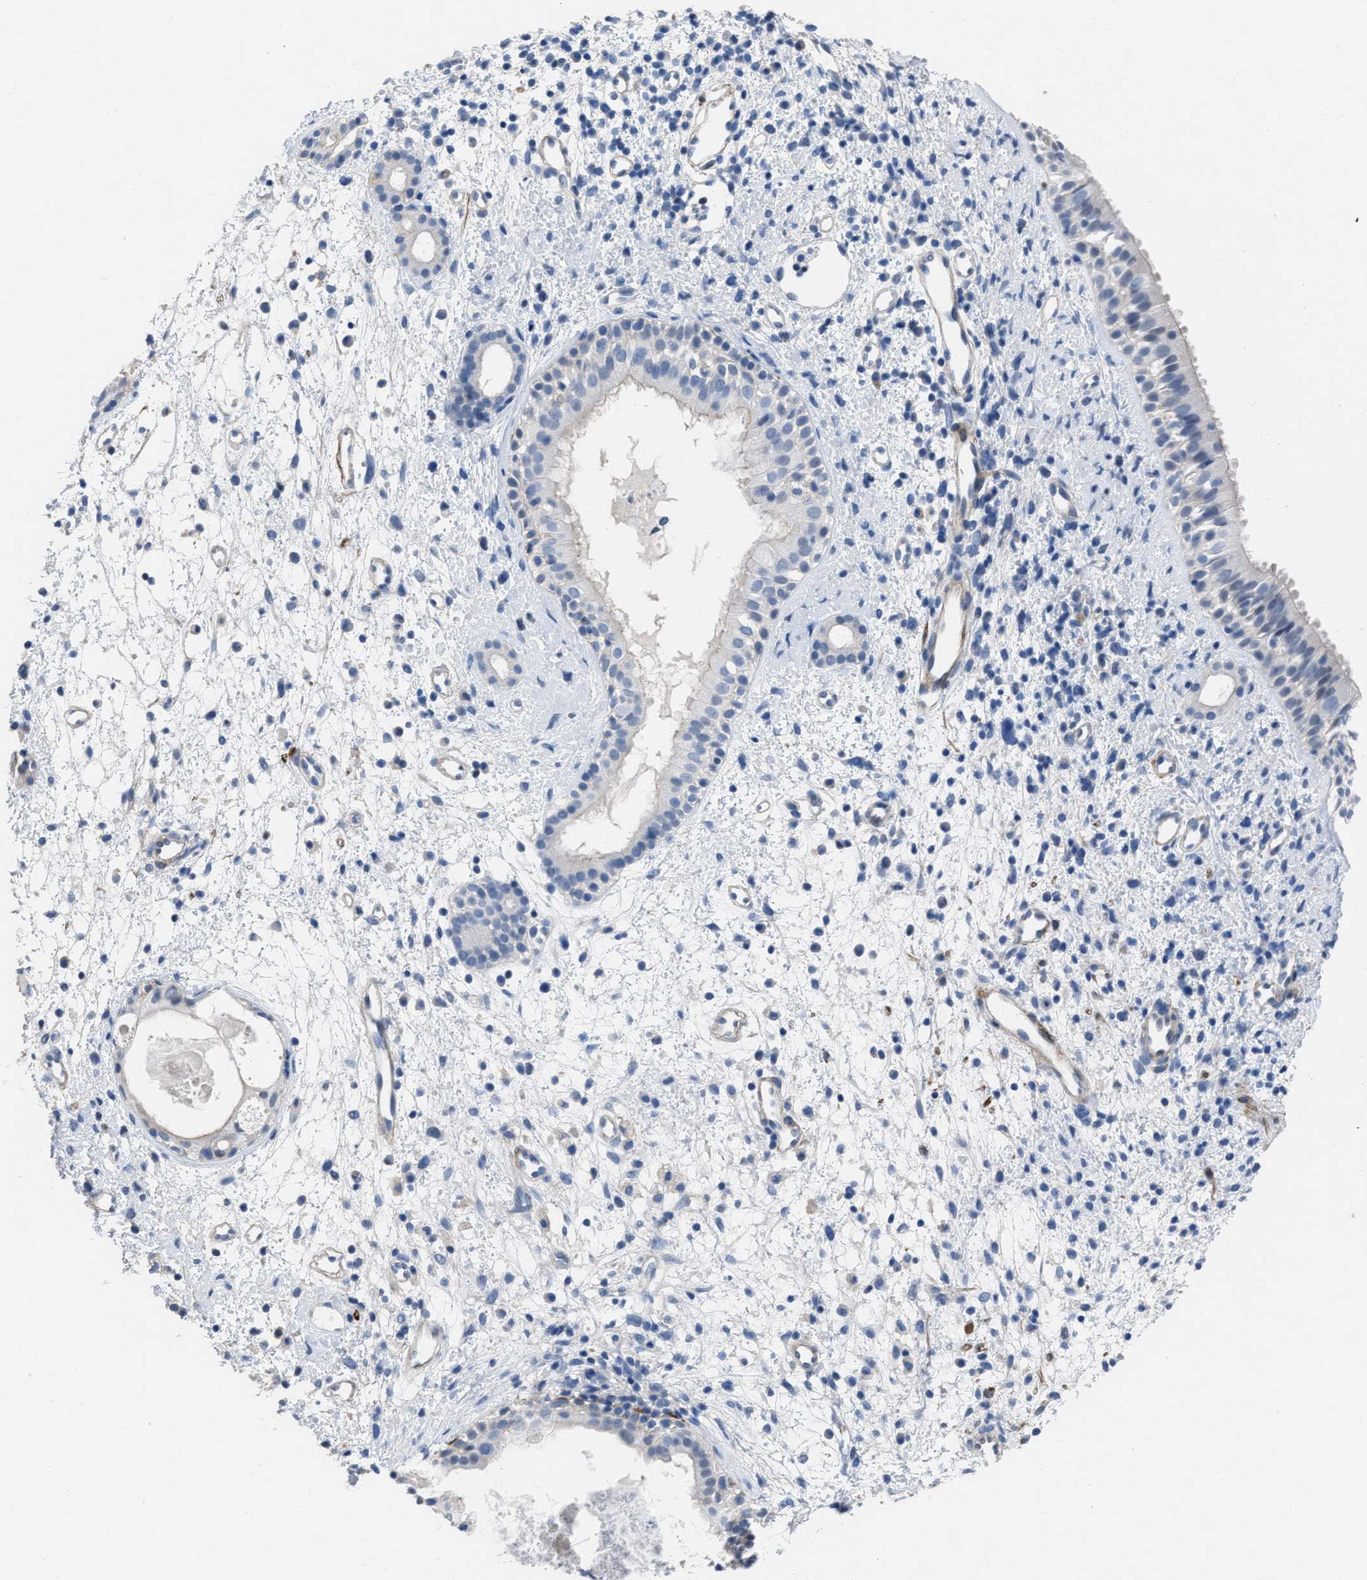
{"staining": {"intensity": "negative", "quantity": "none", "location": "none"}, "tissue": "nasopharynx", "cell_type": "Respiratory epithelial cells", "image_type": "normal", "snomed": [{"axis": "morphology", "description": "Normal tissue, NOS"}, {"axis": "topography", "description": "Nasopharynx"}], "caption": "The image displays no staining of respiratory epithelial cells in benign nasopharynx. (DAB (3,3'-diaminobenzidine) IHC visualized using brightfield microscopy, high magnification).", "gene": "PRMT2", "patient": {"sex": "male", "age": 22}}